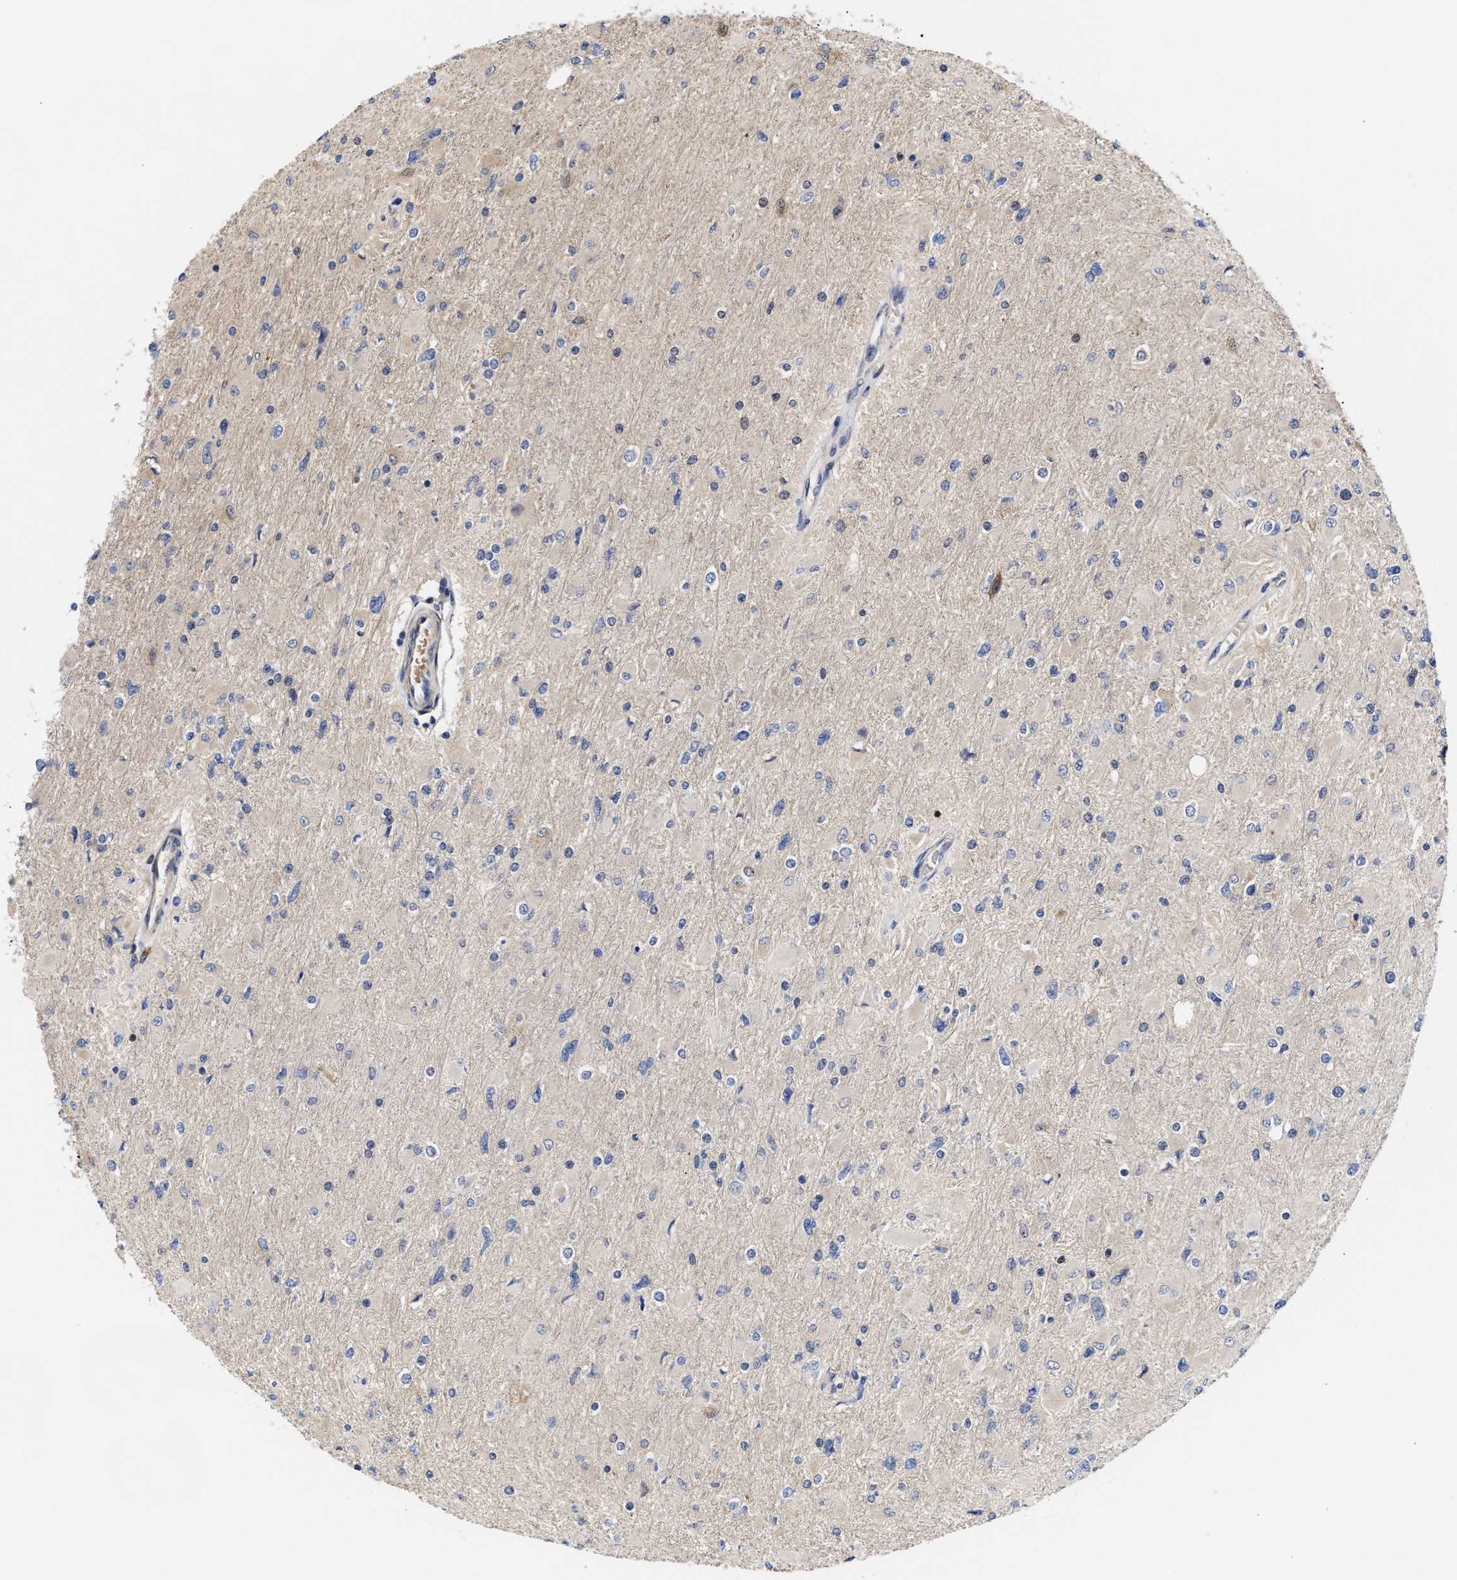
{"staining": {"intensity": "negative", "quantity": "none", "location": "none"}, "tissue": "glioma", "cell_type": "Tumor cells", "image_type": "cancer", "snomed": [{"axis": "morphology", "description": "Glioma, malignant, High grade"}, {"axis": "topography", "description": "Cerebral cortex"}], "caption": "Tumor cells show no significant protein staining in malignant glioma (high-grade).", "gene": "KLHDC1", "patient": {"sex": "female", "age": 36}}